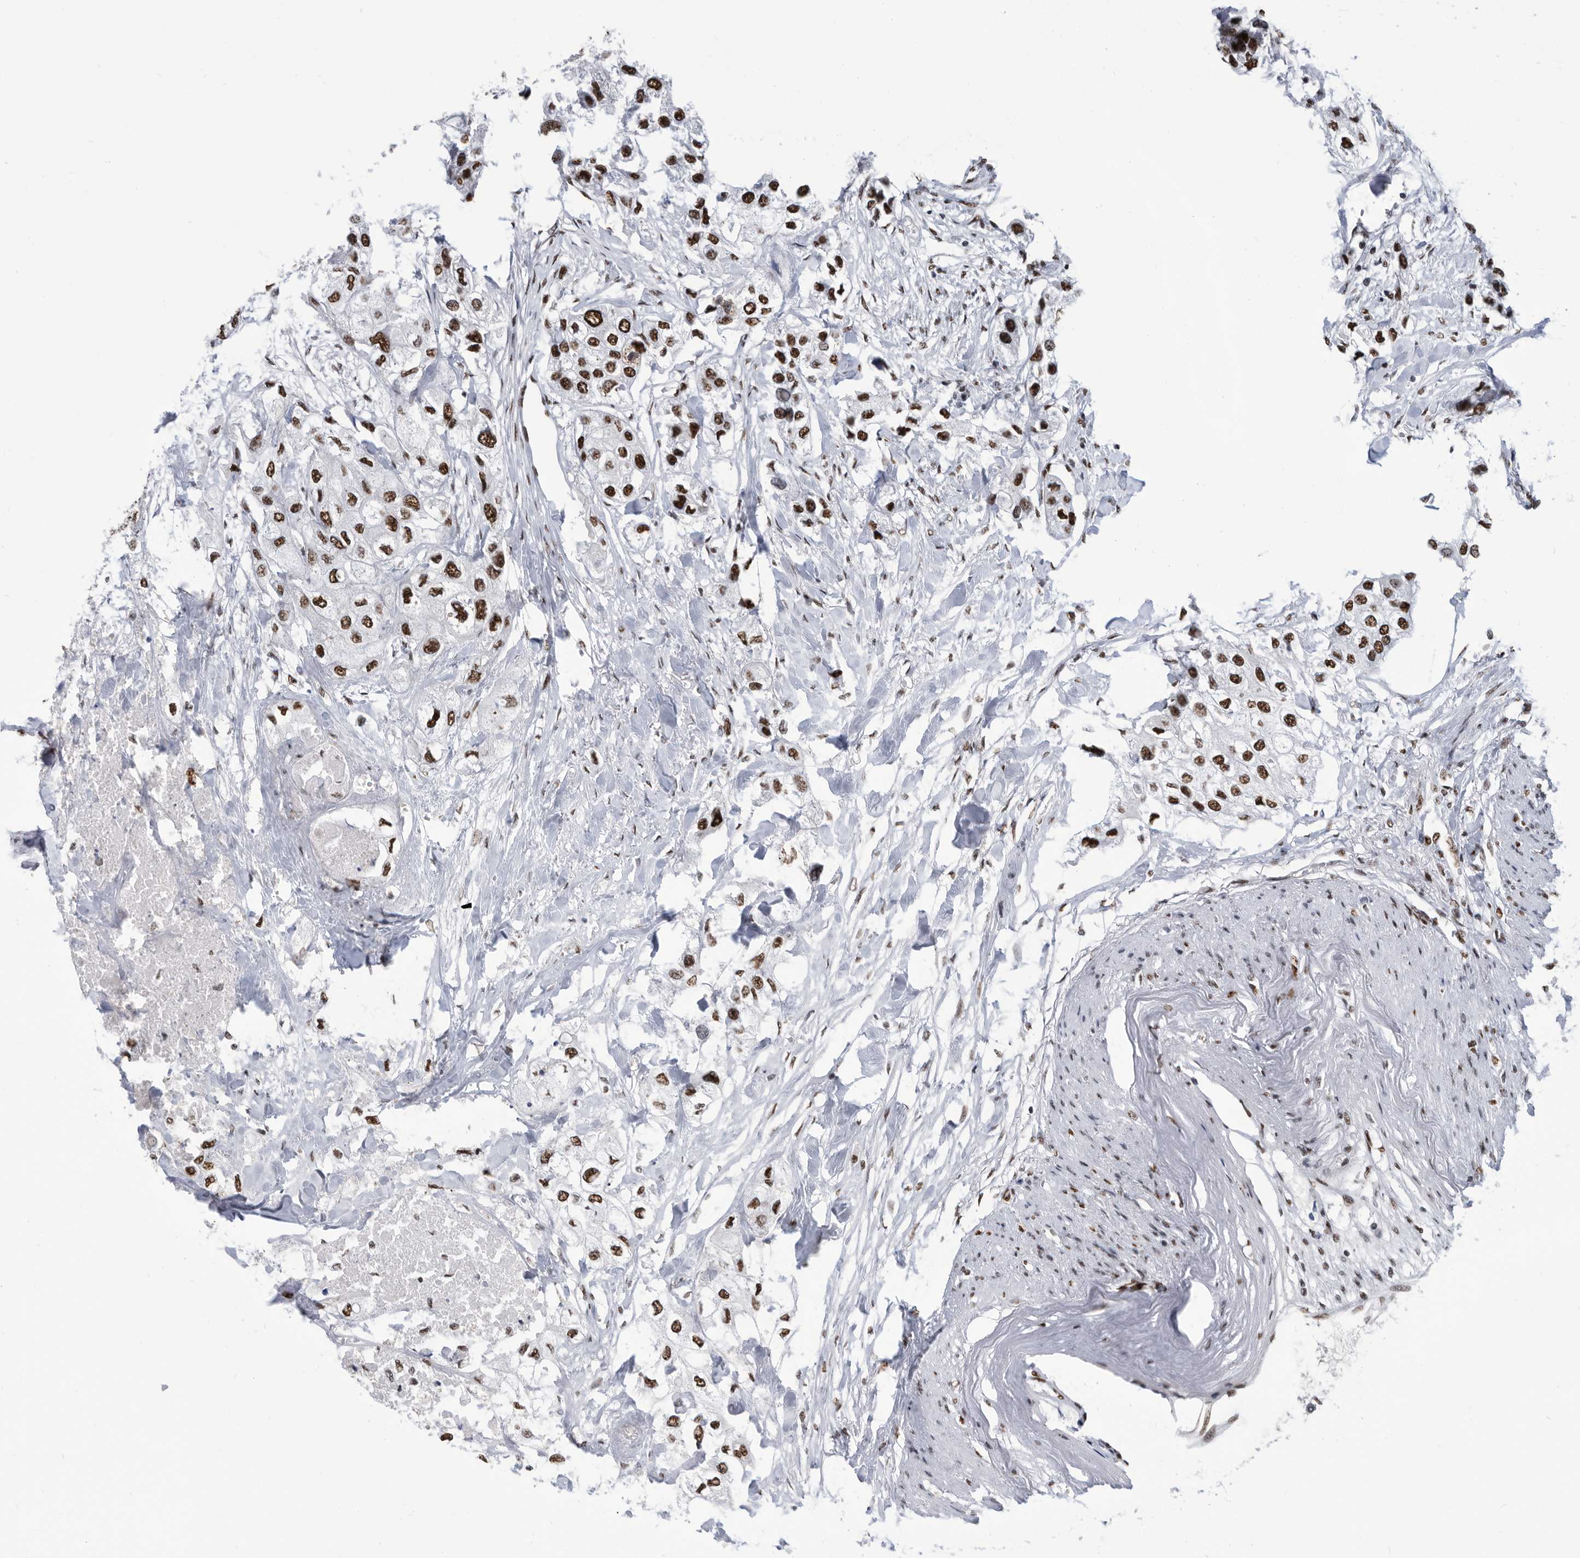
{"staining": {"intensity": "strong", "quantity": ">75%", "location": "nuclear"}, "tissue": "urothelial cancer", "cell_type": "Tumor cells", "image_type": "cancer", "snomed": [{"axis": "morphology", "description": "Urothelial carcinoma, High grade"}, {"axis": "topography", "description": "Urinary bladder"}], "caption": "IHC (DAB) staining of urothelial cancer exhibits strong nuclear protein expression in approximately >75% of tumor cells.", "gene": "SF3A1", "patient": {"sex": "male", "age": 64}}